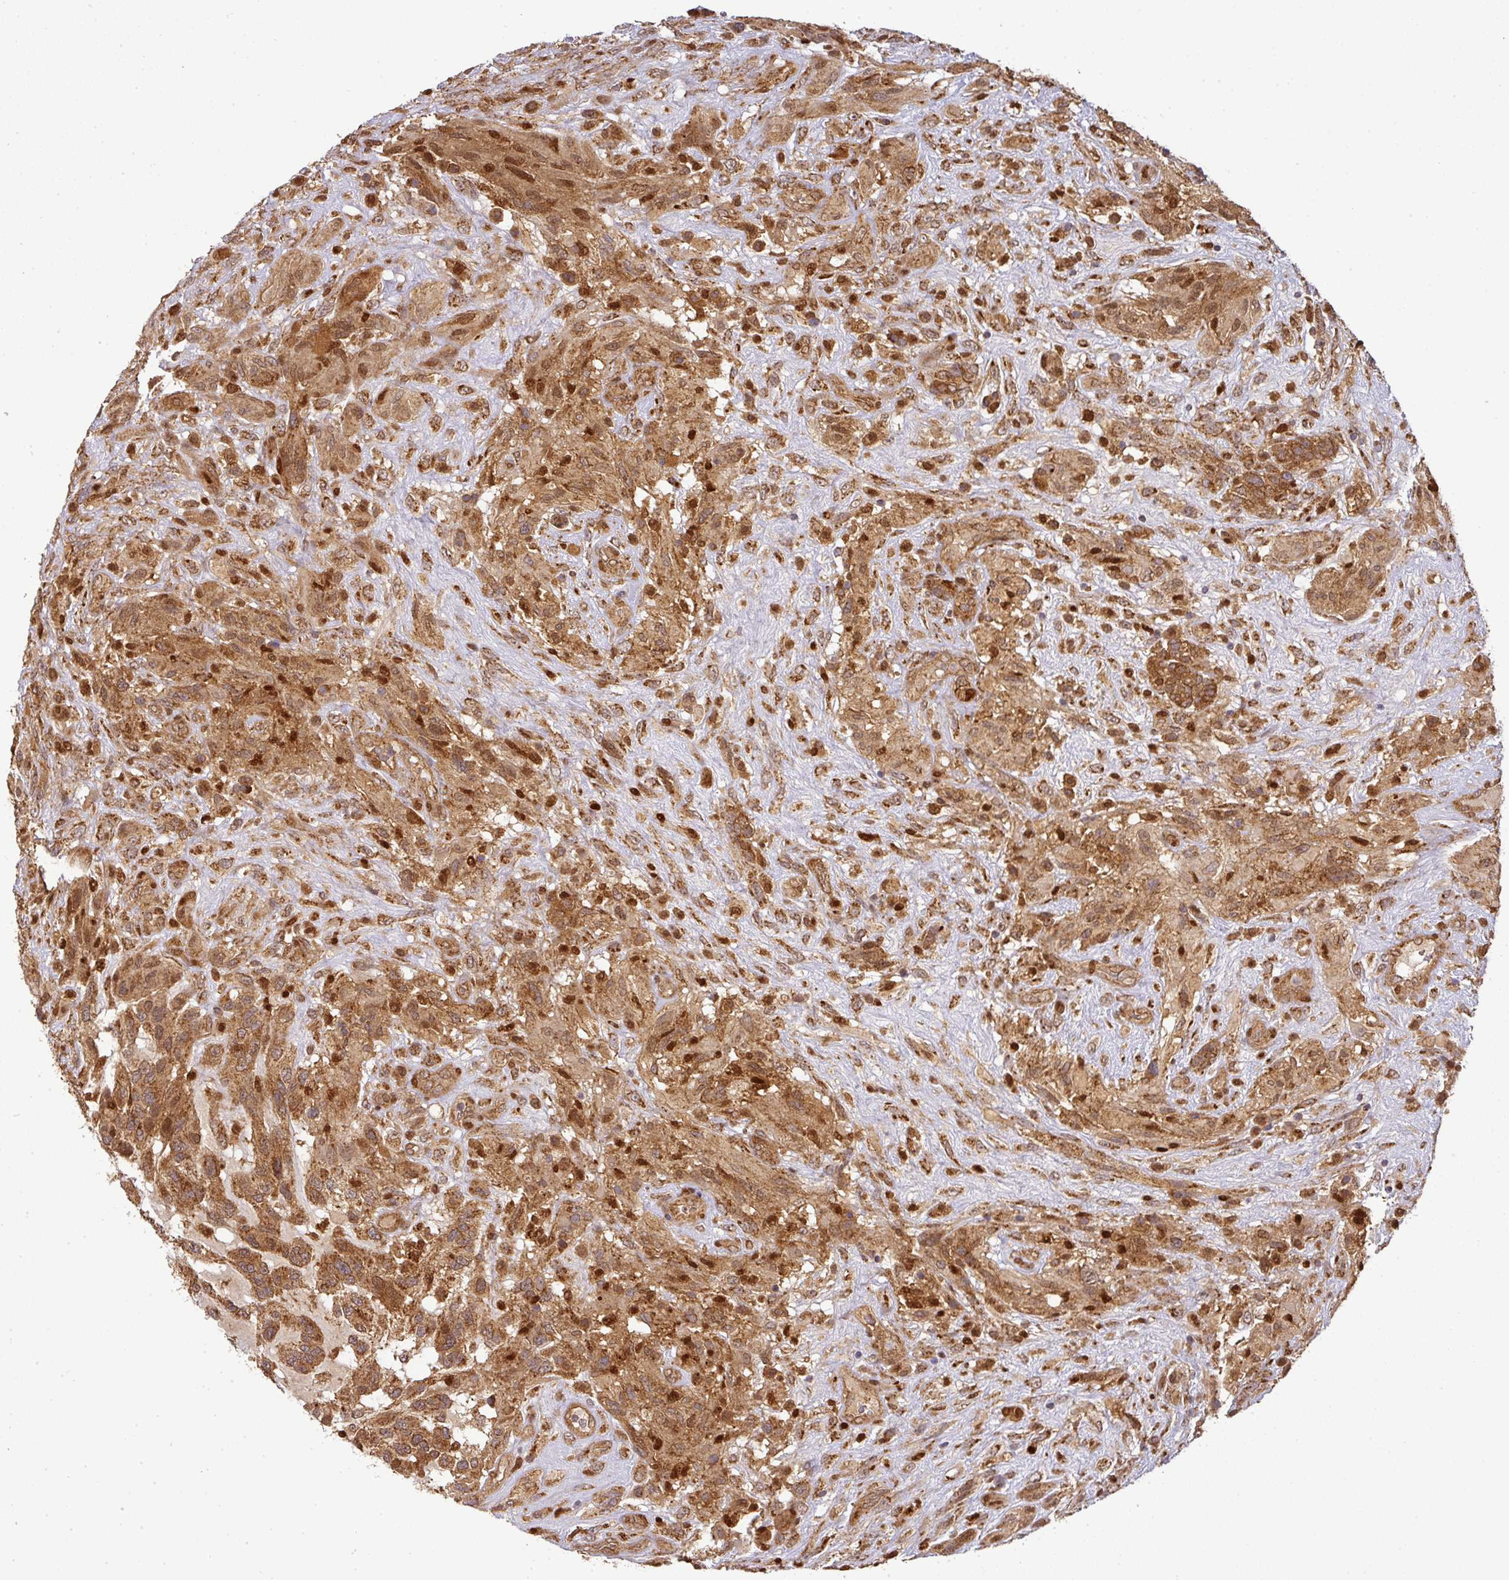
{"staining": {"intensity": "strong", "quantity": ">75%", "location": "cytoplasmic/membranous"}, "tissue": "glioma", "cell_type": "Tumor cells", "image_type": "cancer", "snomed": [{"axis": "morphology", "description": "Glioma, malignant, High grade"}, {"axis": "topography", "description": "Brain"}], "caption": "Immunohistochemistry (IHC) histopathology image of malignant glioma (high-grade) stained for a protein (brown), which demonstrates high levels of strong cytoplasmic/membranous staining in about >75% of tumor cells.", "gene": "MALSU1", "patient": {"sex": "male", "age": 61}}